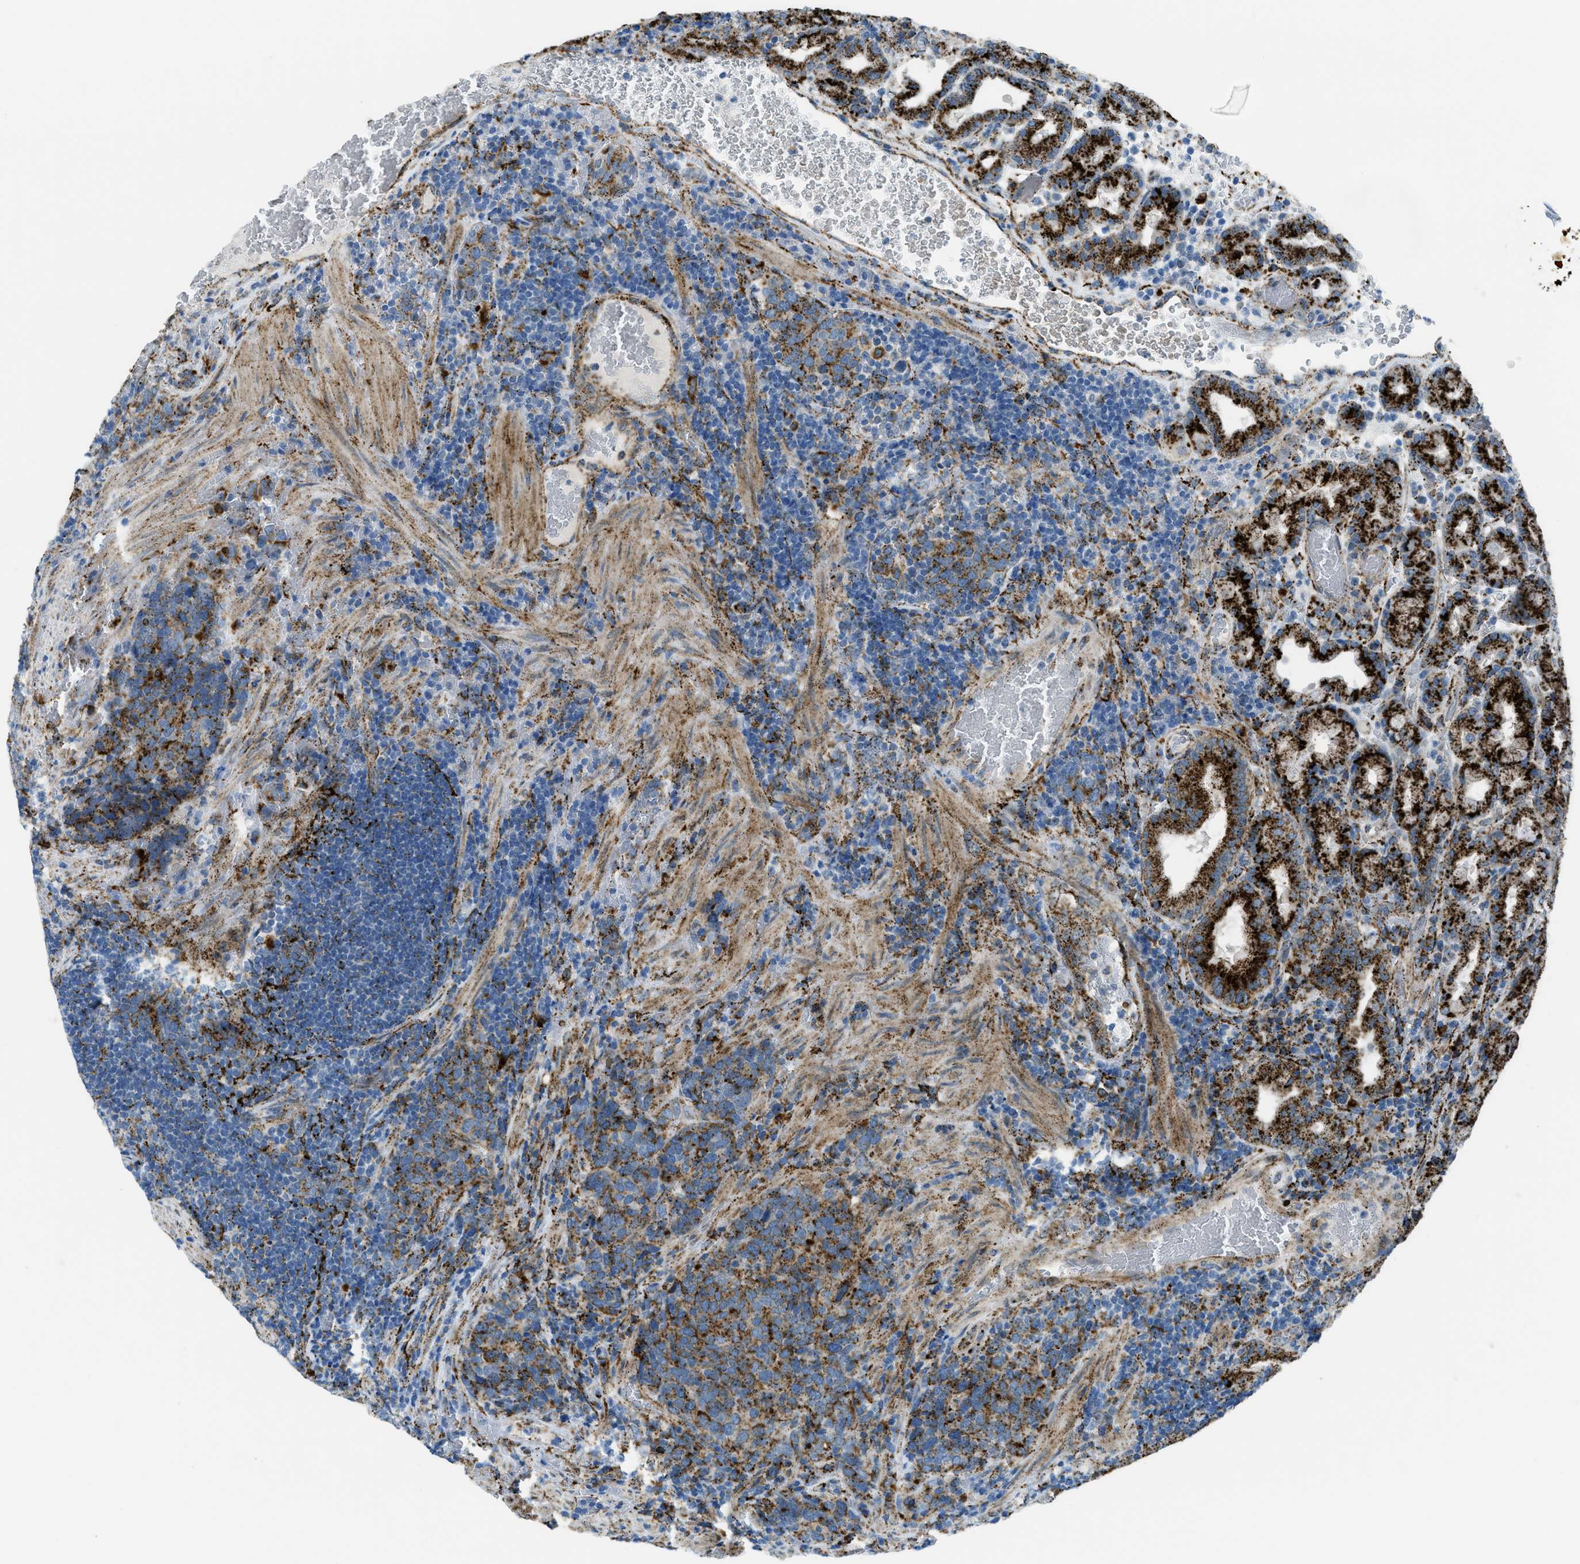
{"staining": {"intensity": "strong", "quantity": ">75%", "location": "cytoplasmic/membranous"}, "tissue": "stomach", "cell_type": "Glandular cells", "image_type": "normal", "snomed": [{"axis": "morphology", "description": "Normal tissue, NOS"}, {"axis": "morphology", "description": "Carcinoid, malignant, NOS"}, {"axis": "topography", "description": "Stomach, upper"}], "caption": "Immunohistochemical staining of benign human stomach exhibits high levels of strong cytoplasmic/membranous positivity in about >75% of glandular cells.", "gene": "SCARB2", "patient": {"sex": "male", "age": 39}}